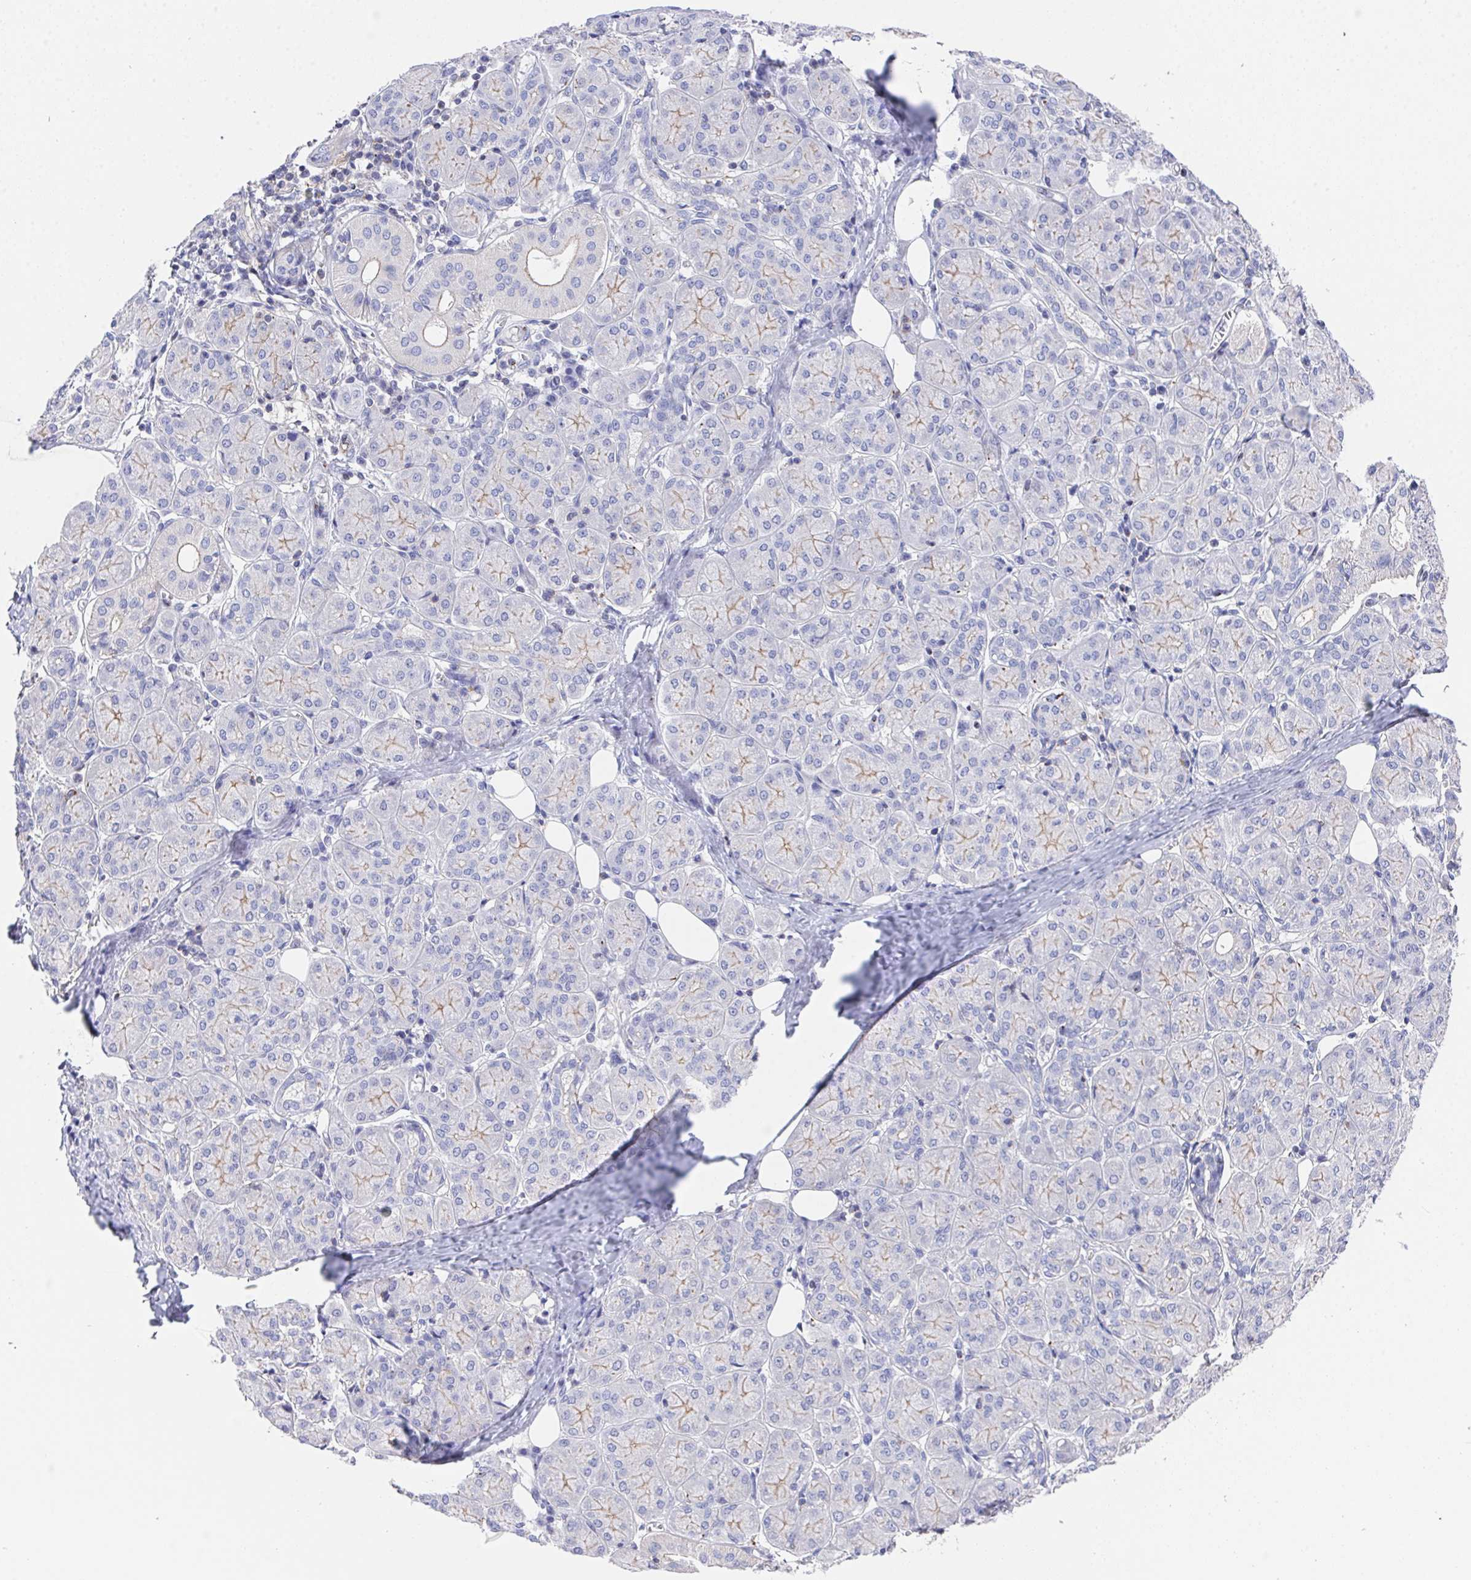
{"staining": {"intensity": "weak", "quantity": "<25%", "location": "cytoplasmic/membranous"}, "tissue": "salivary gland", "cell_type": "Glandular cells", "image_type": "normal", "snomed": [{"axis": "morphology", "description": "Normal tissue, NOS"}, {"axis": "morphology", "description": "Inflammation, NOS"}, {"axis": "topography", "description": "Lymph node"}, {"axis": "topography", "description": "Salivary gland"}], "caption": "Immunohistochemistry (IHC) image of benign salivary gland stained for a protein (brown), which displays no positivity in glandular cells.", "gene": "PRG3", "patient": {"sex": "male", "age": 3}}